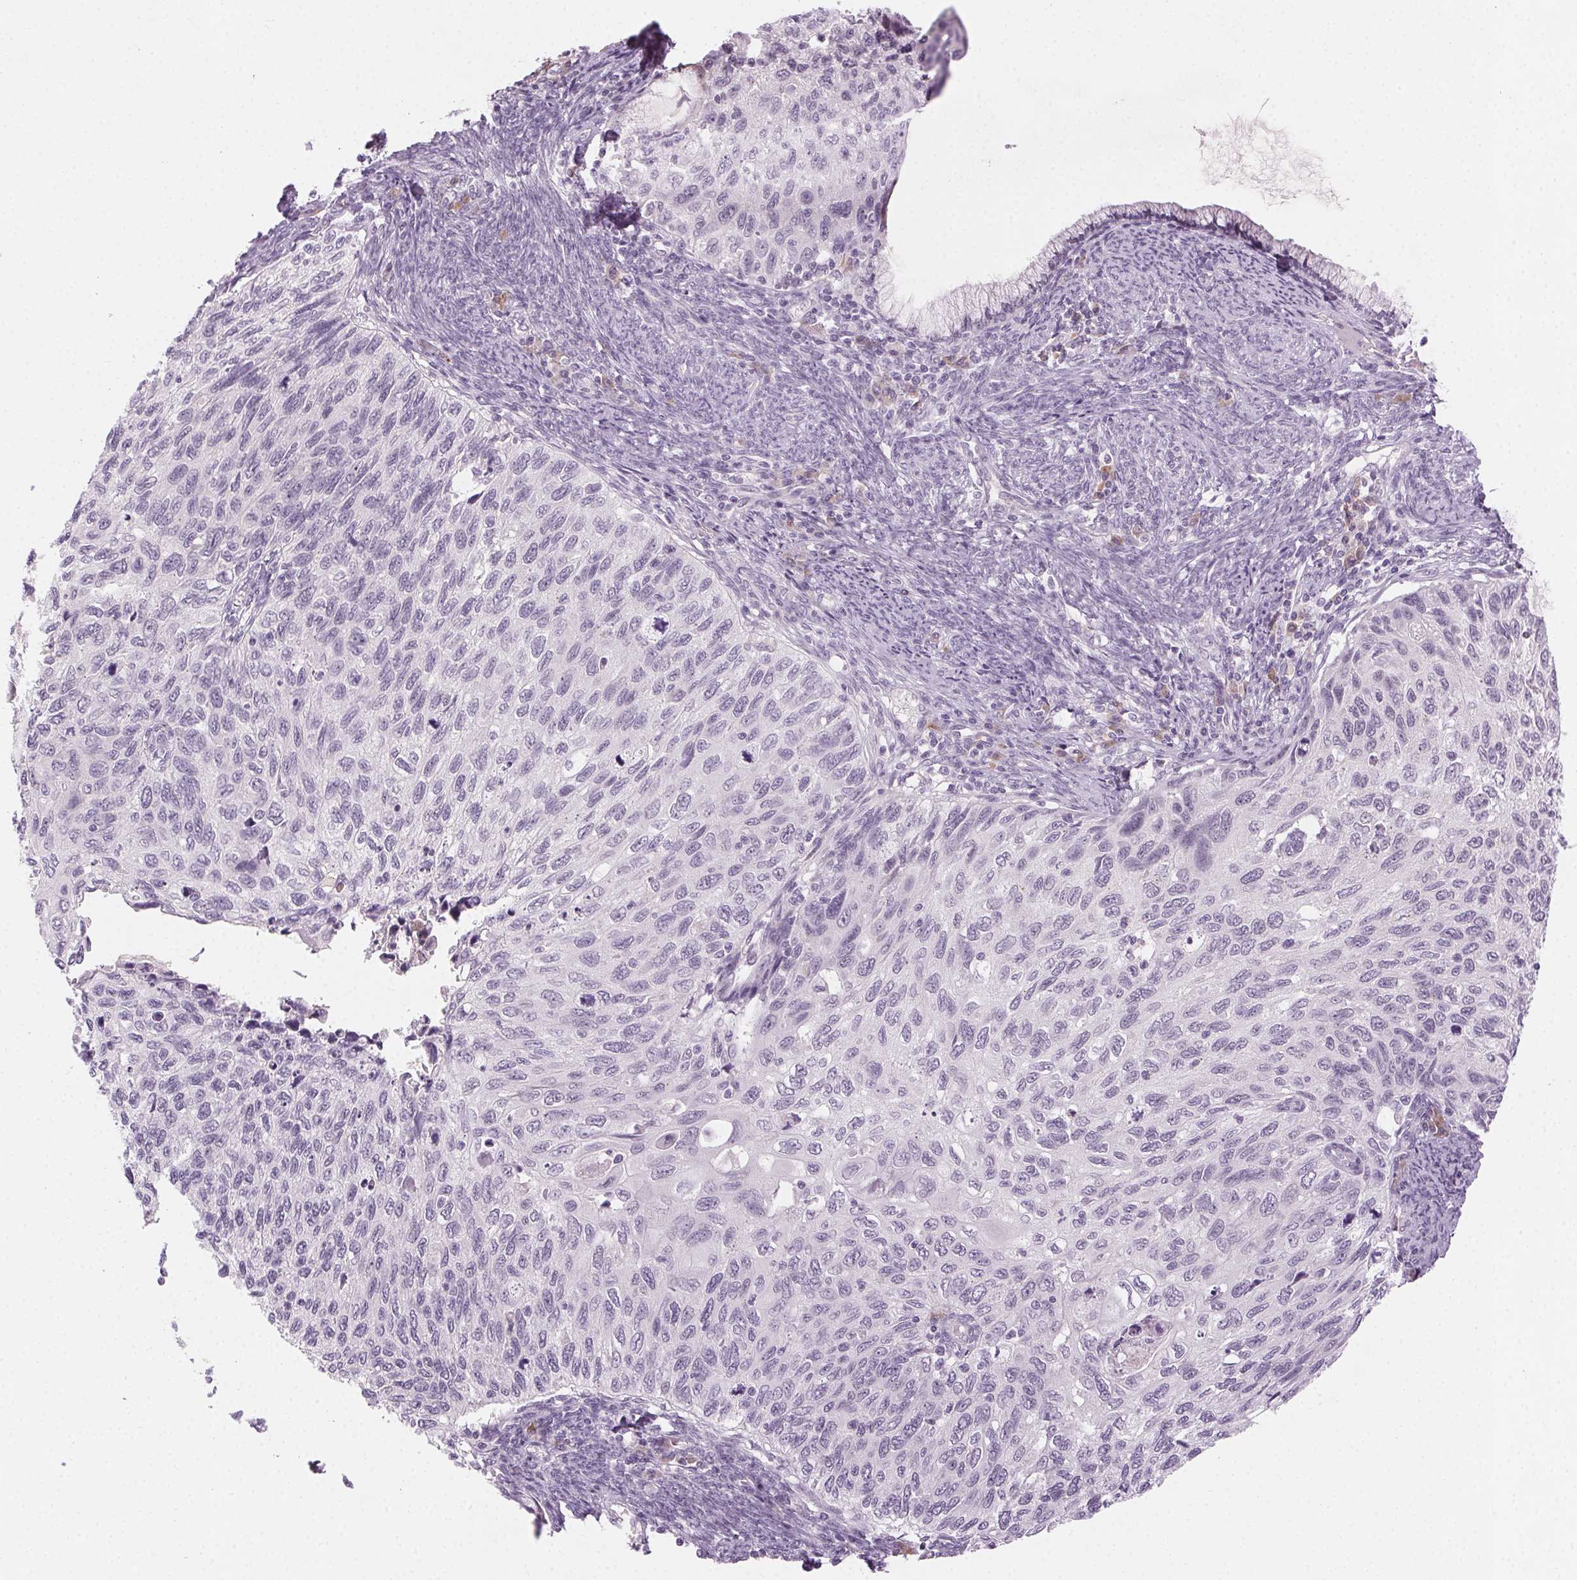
{"staining": {"intensity": "negative", "quantity": "none", "location": "none"}, "tissue": "cervical cancer", "cell_type": "Tumor cells", "image_type": "cancer", "snomed": [{"axis": "morphology", "description": "Squamous cell carcinoma, NOS"}, {"axis": "topography", "description": "Cervix"}], "caption": "High power microscopy photomicrograph of an immunohistochemistry (IHC) photomicrograph of squamous cell carcinoma (cervical), revealing no significant expression in tumor cells.", "gene": "HSF5", "patient": {"sex": "female", "age": 70}}